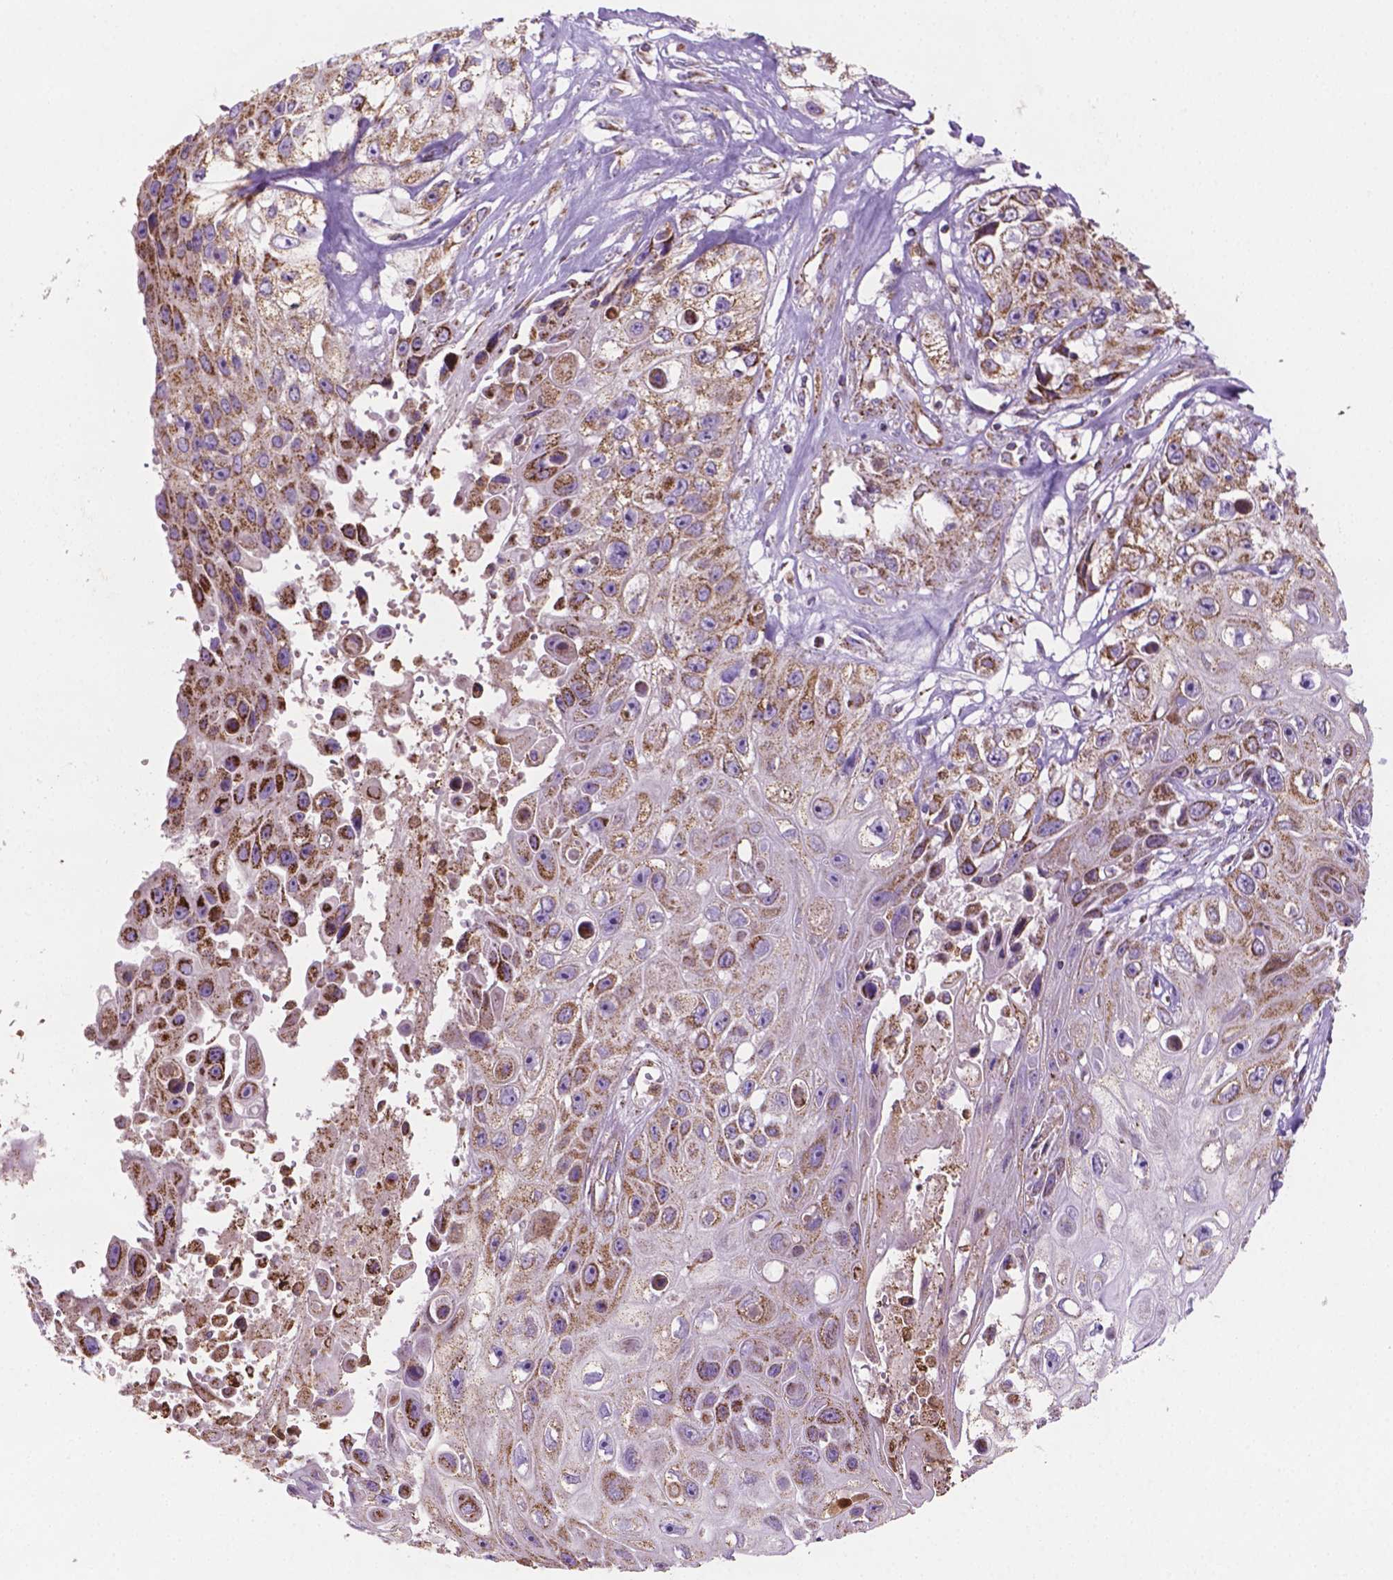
{"staining": {"intensity": "moderate", "quantity": ">75%", "location": "cytoplasmic/membranous"}, "tissue": "skin cancer", "cell_type": "Tumor cells", "image_type": "cancer", "snomed": [{"axis": "morphology", "description": "Squamous cell carcinoma, NOS"}, {"axis": "topography", "description": "Skin"}], "caption": "This is a photomicrograph of IHC staining of skin squamous cell carcinoma, which shows moderate staining in the cytoplasmic/membranous of tumor cells.", "gene": "PIBF1", "patient": {"sex": "male", "age": 82}}